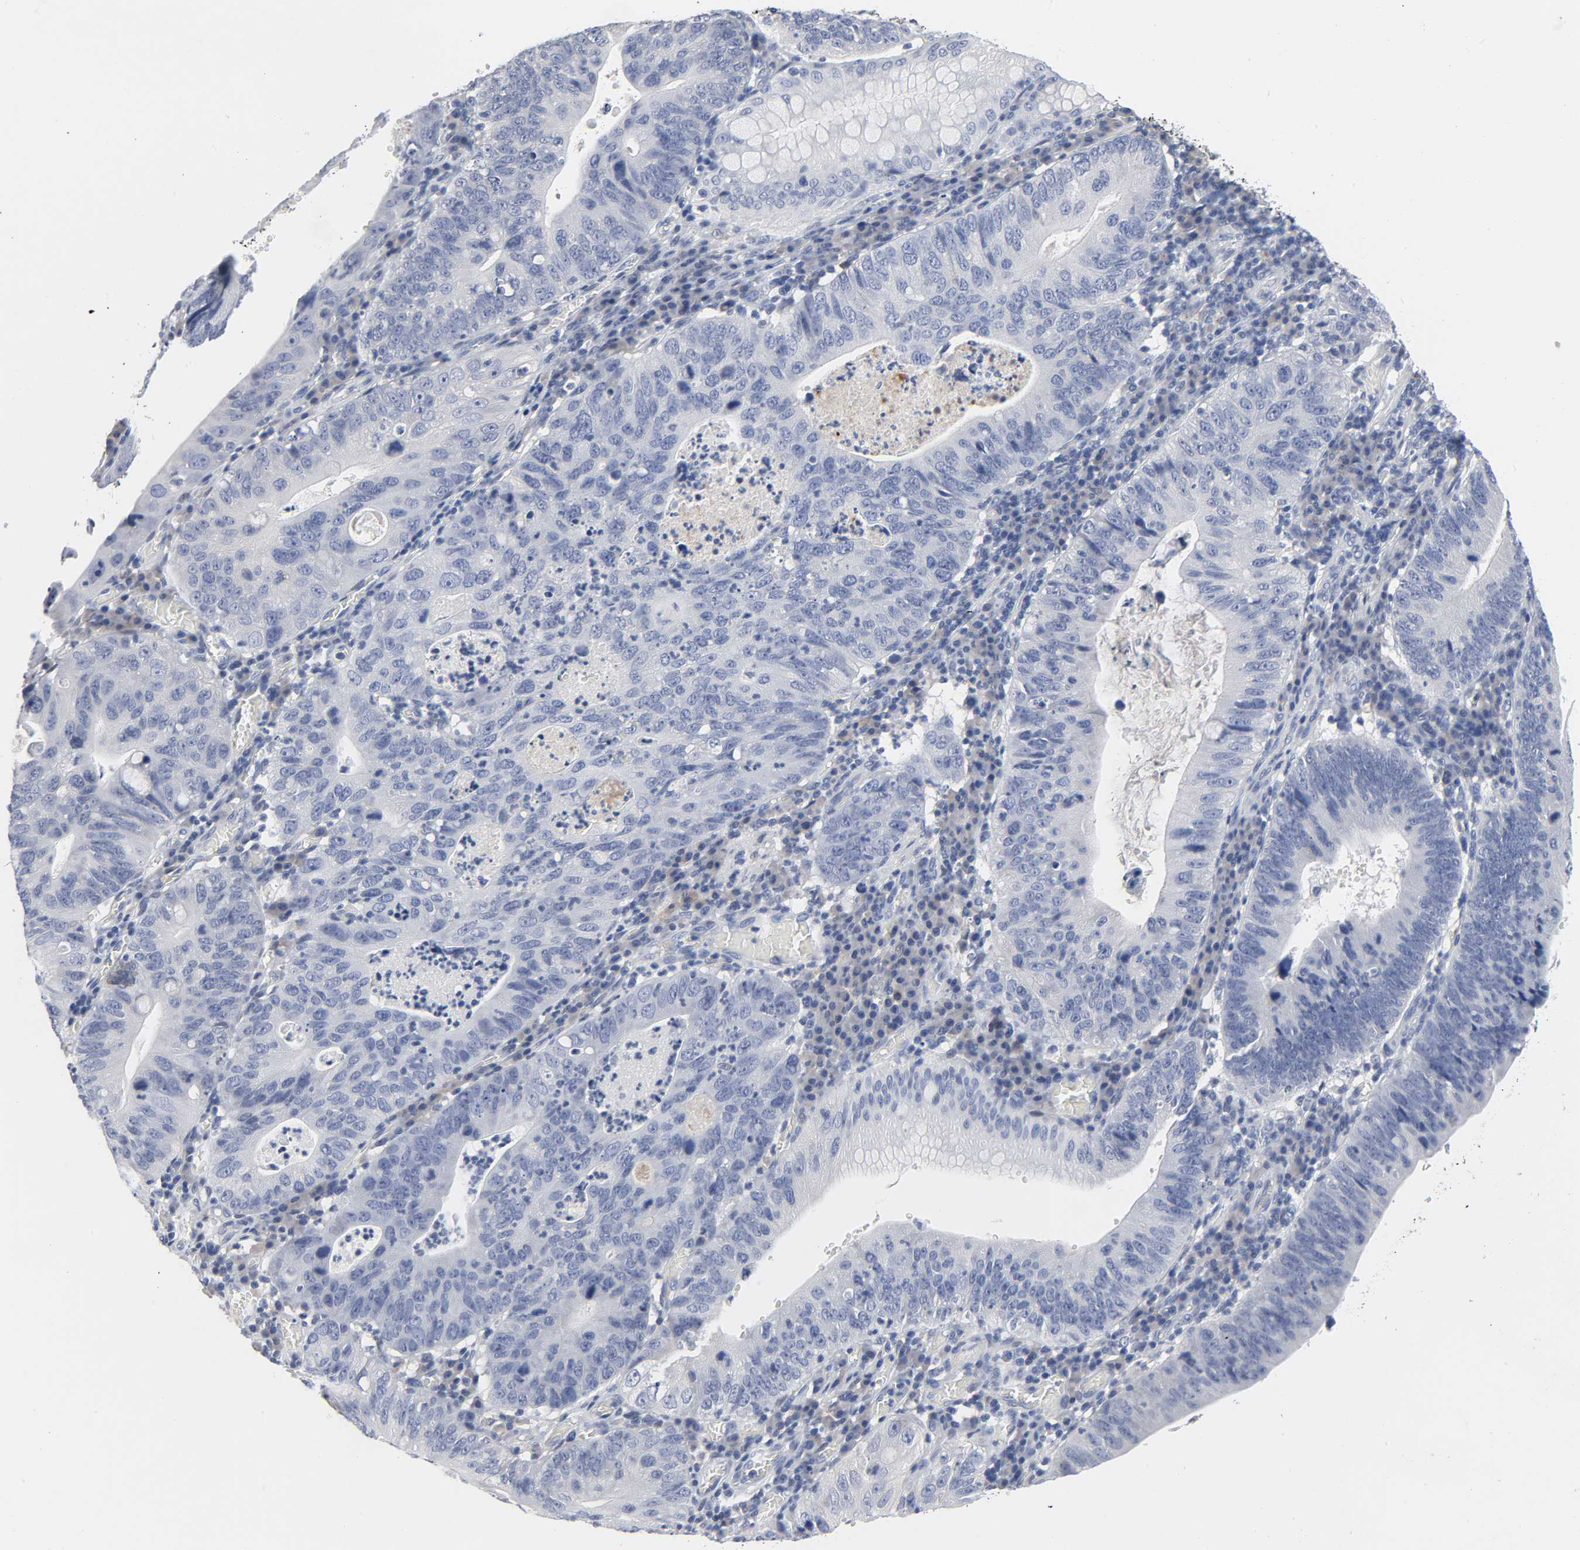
{"staining": {"intensity": "negative", "quantity": "none", "location": "none"}, "tissue": "stomach cancer", "cell_type": "Tumor cells", "image_type": "cancer", "snomed": [{"axis": "morphology", "description": "Adenocarcinoma, NOS"}, {"axis": "topography", "description": "Stomach"}], "caption": "Tumor cells are negative for protein expression in human stomach cancer.", "gene": "SALL2", "patient": {"sex": "male", "age": 59}}